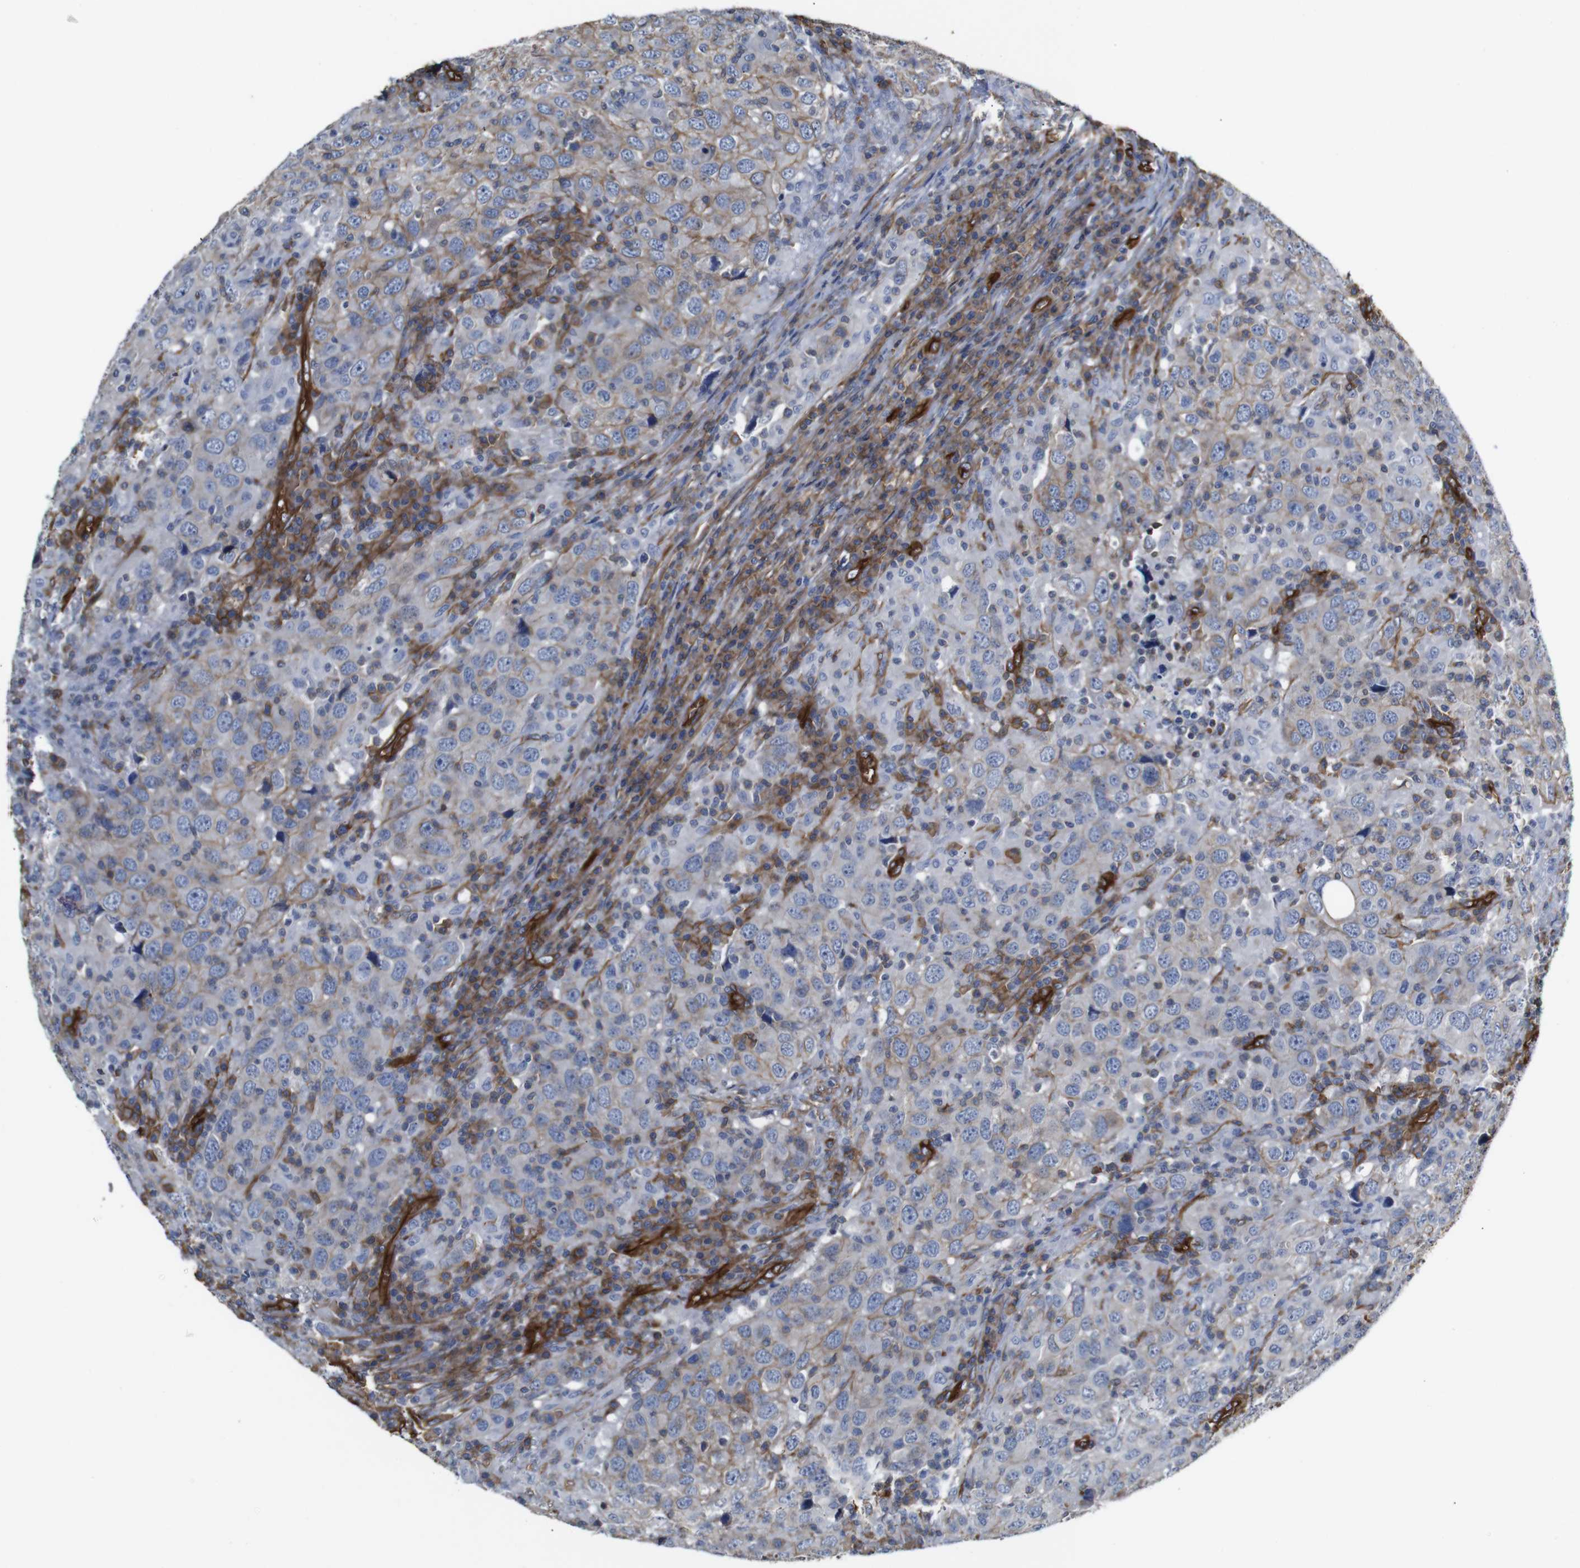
{"staining": {"intensity": "weak", "quantity": "25%-75%", "location": "cytoplasmic/membranous"}, "tissue": "head and neck cancer", "cell_type": "Tumor cells", "image_type": "cancer", "snomed": [{"axis": "morphology", "description": "Adenocarcinoma, NOS"}, {"axis": "topography", "description": "Salivary gland"}, {"axis": "topography", "description": "Head-Neck"}], "caption": "Tumor cells display low levels of weak cytoplasmic/membranous staining in approximately 25%-75% of cells in human head and neck cancer. Nuclei are stained in blue.", "gene": "SPTBN1", "patient": {"sex": "female", "age": 65}}